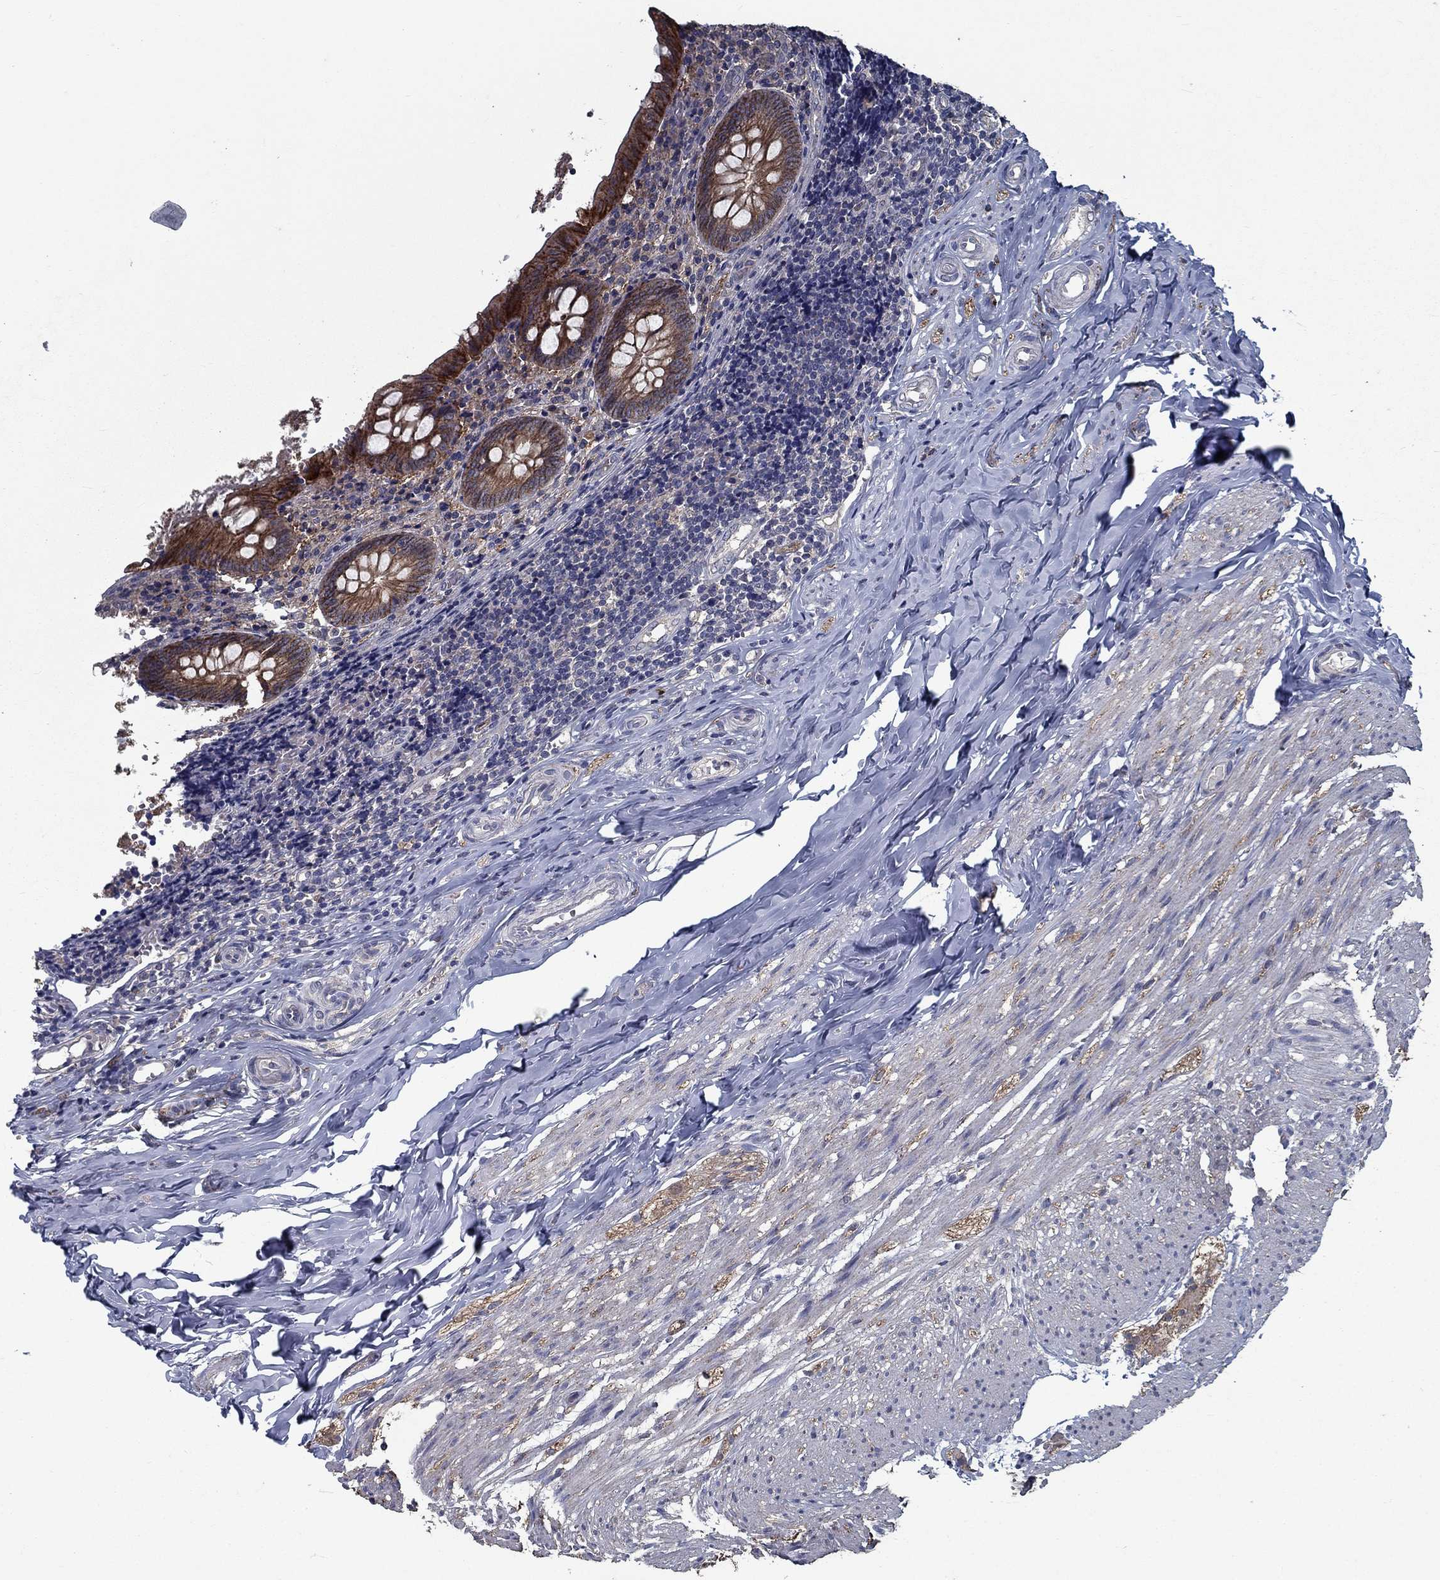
{"staining": {"intensity": "strong", "quantity": "25%-75%", "location": "cytoplasmic/membranous"}, "tissue": "appendix", "cell_type": "Glandular cells", "image_type": "normal", "snomed": [{"axis": "morphology", "description": "Normal tissue, NOS"}, {"axis": "topography", "description": "Appendix"}], "caption": "Immunohistochemistry (IHC) histopathology image of benign human appendix stained for a protein (brown), which reveals high levels of strong cytoplasmic/membranous expression in about 25%-75% of glandular cells.", "gene": "SLC44A1", "patient": {"sex": "female", "age": 23}}